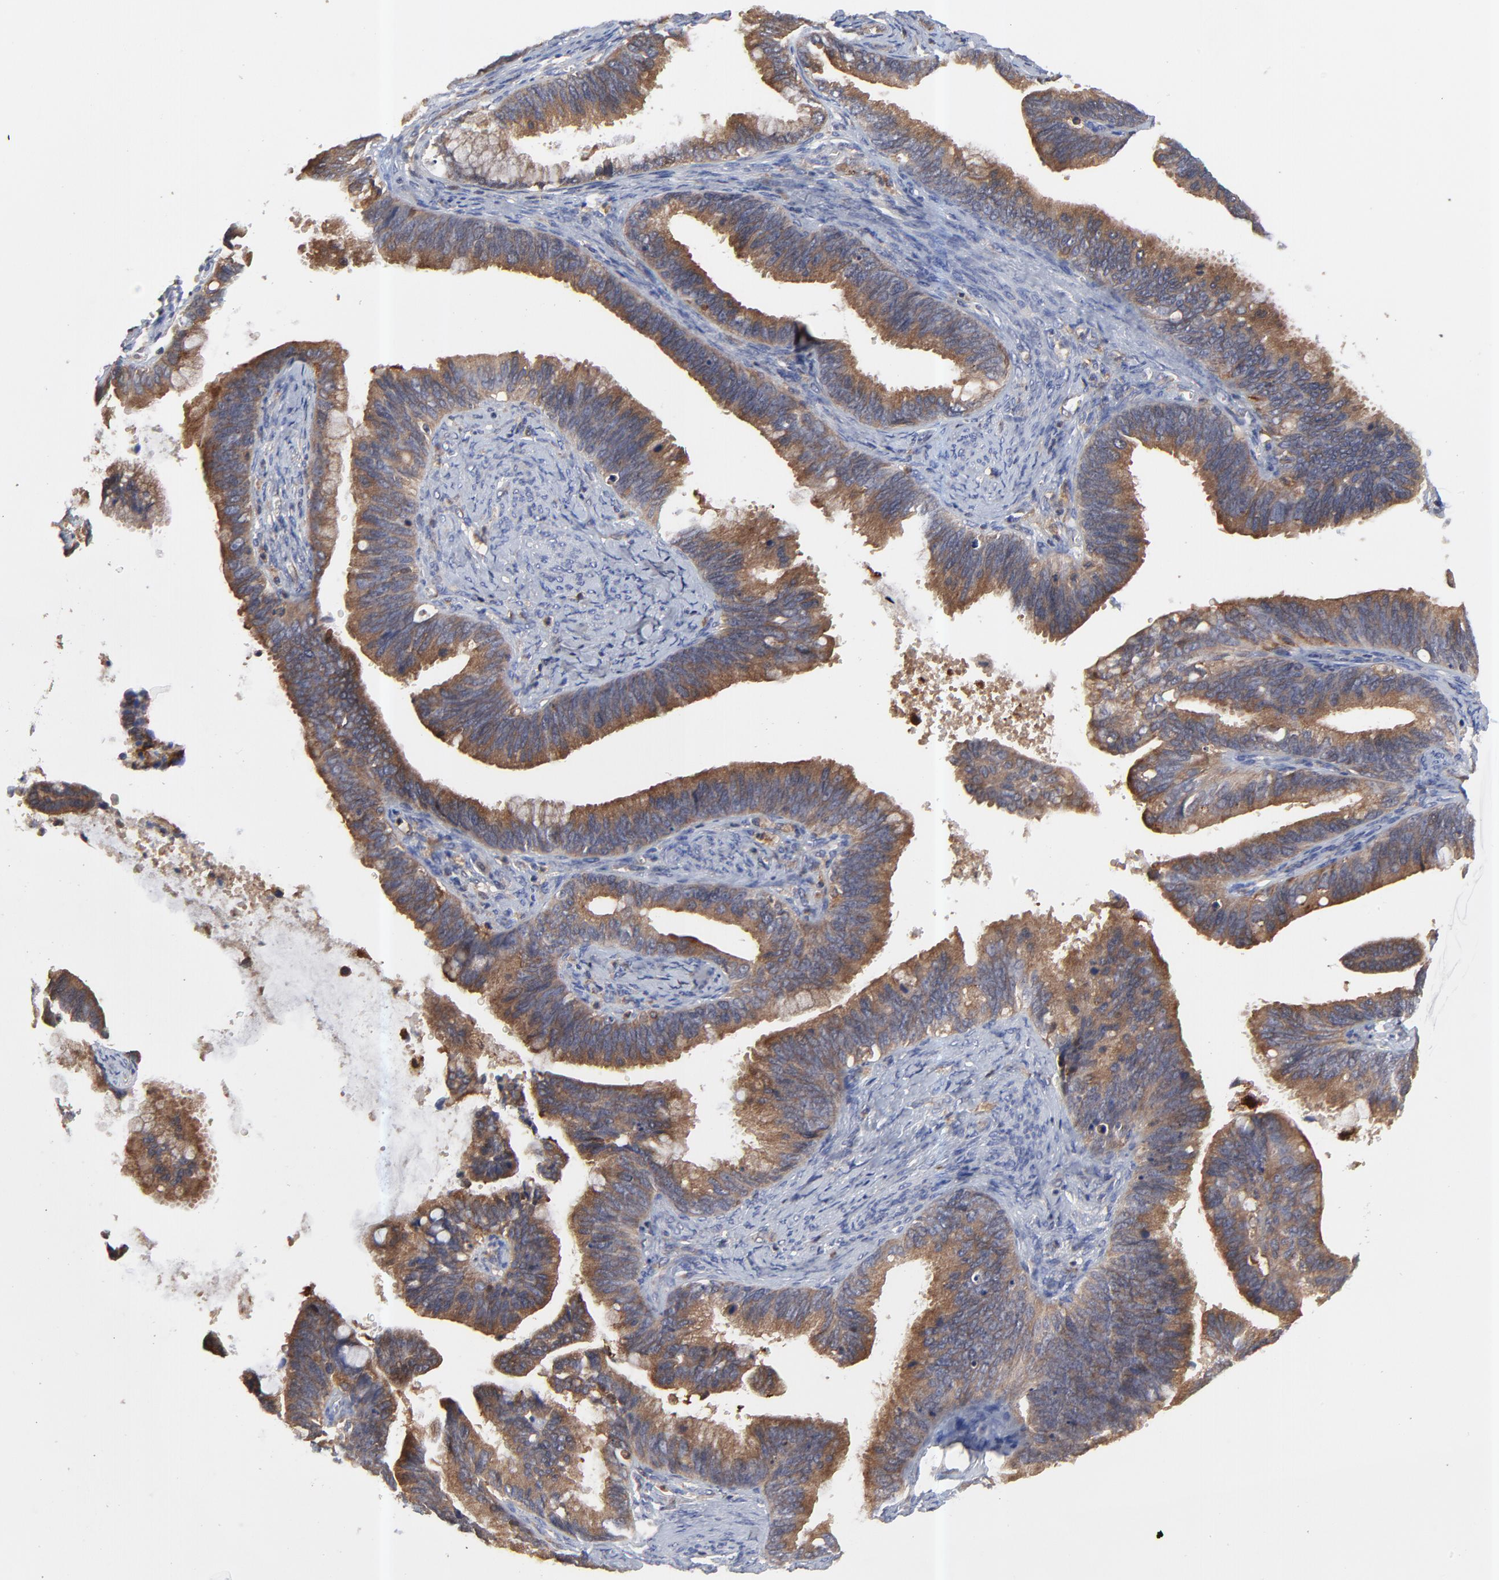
{"staining": {"intensity": "strong", "quantity": ">75%", "location": "cytoplasmic/membranous"}, "tissue": "cervical cancer", "cell_type": "Tumor cells", "image_type": "cancer", "snomed": [{"axis": "morphology", "description": "Adenocarcinoma, NOS"}, {"axis": "topography", "description": "Cervix"}], "caption": "IHC (DAB) staining of human adenocarcinoma (cervical) demonstrates strong cytoplasmic/membranous protein expression in approximately >75% of tumor cells.", "gene": "RAB9A", "patient": {"sex": "female", "age": 47}}